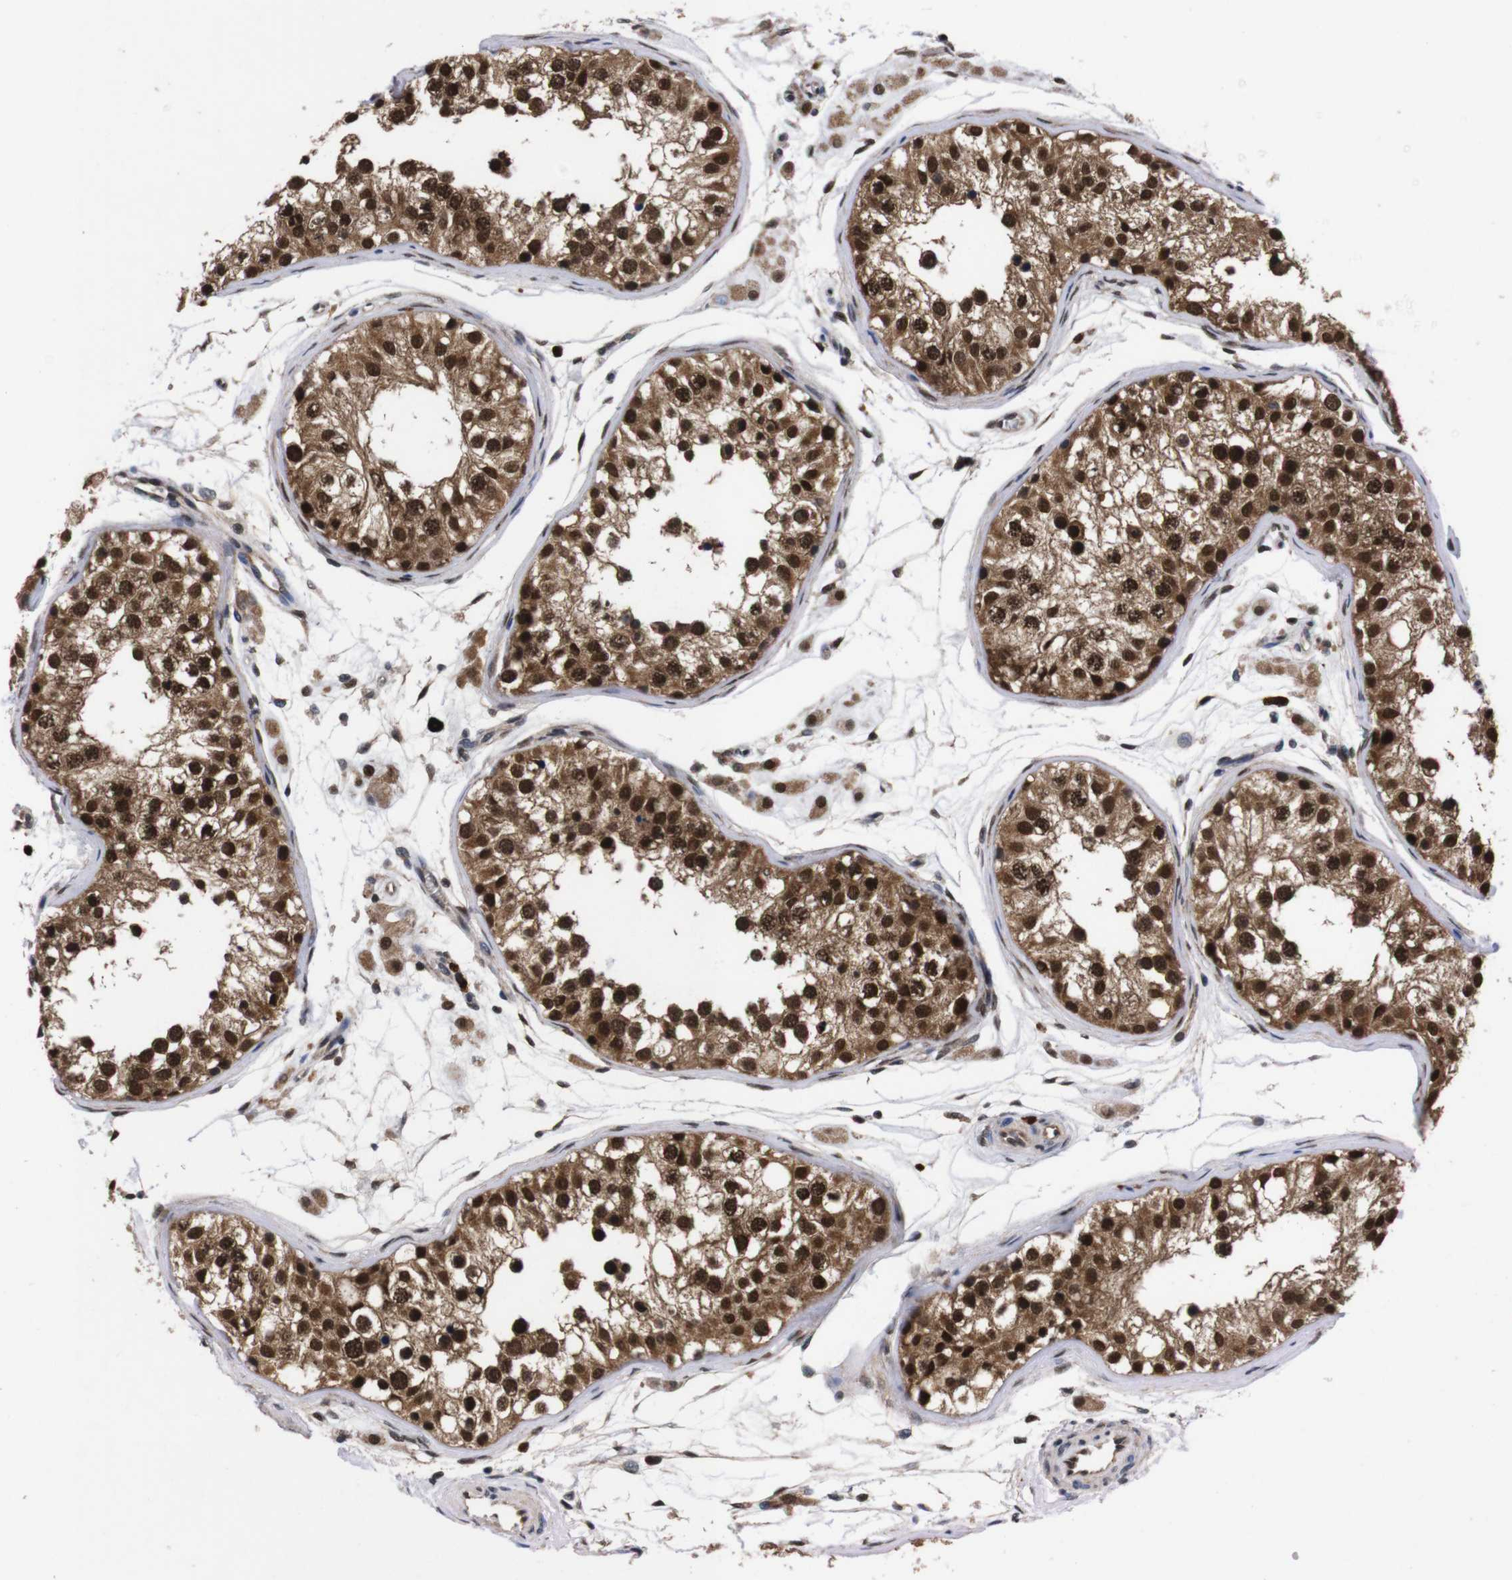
{"staining": {"intensity": "strong", "quantity": ">75%", "location": "cytoplasmic/membranous,nuclear"}, "tissue": "testis", "cell_type": "Cells in seminiferous ducts", "image_type": "normal", "snomed": [{"axis": "morphology", "description": "Normal tissue, NOS"}, {"axis": "morphology", "description": "Adenocarcinoma, metastatic, NOS"}, {"axis": "topography", "description": "Testis"}], "caption": "Immunohistochemistry (IHC) photomicrograph of benign testis: human testis stained using immunohistochemistry demonstrates high levels of strong protein expression localized specifically in the cytoplasmic/membranous,nuclear of cells in seminiferous ducts, appearing as a cytoplasmic/membranous,nuclear brown color.", "gene": "UBQLN2", "patient": {"sex": "male", "age": 26}}